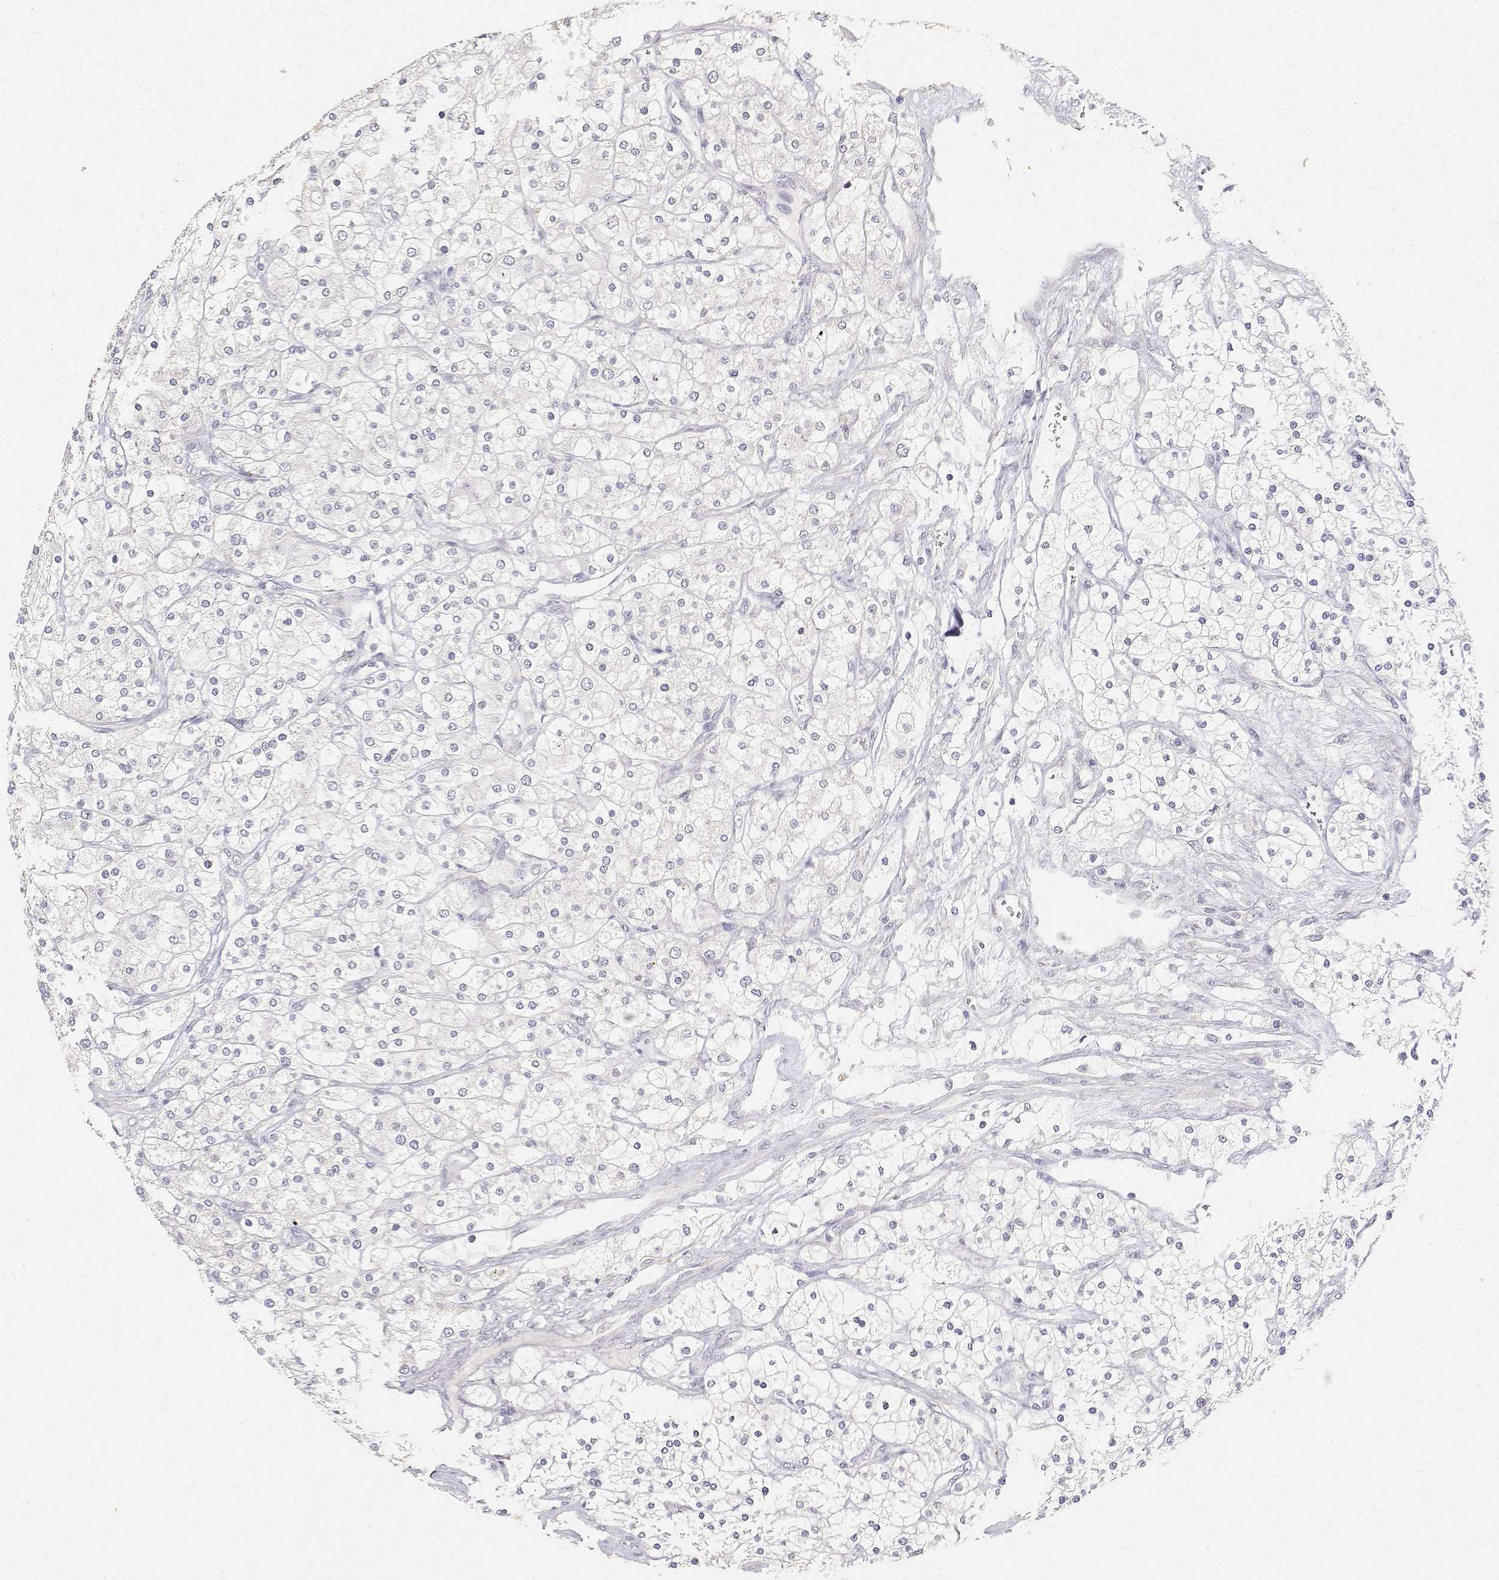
{"staining": {"intensity": "negative", "quantity": "none", "location": "none"}, "tissue": "renal cancer", "cell_type": "Tumor cells", "image_type": "cancer", "snomed": [{"axis": "morphology", "description": "Adenocarcinoma, NOS"}, {"axis": "topography", "description": "Kidney"}], "caption": "This histopathology image is of adenocarcinoma (renal) stained with immunohistochemistry (IHC) to label a protein in brown with the nuclei are counter-stained blue. There is no expression in tumor cells.", "gene": "PAEP", "patient": {"sex": "male", "age": 80}}